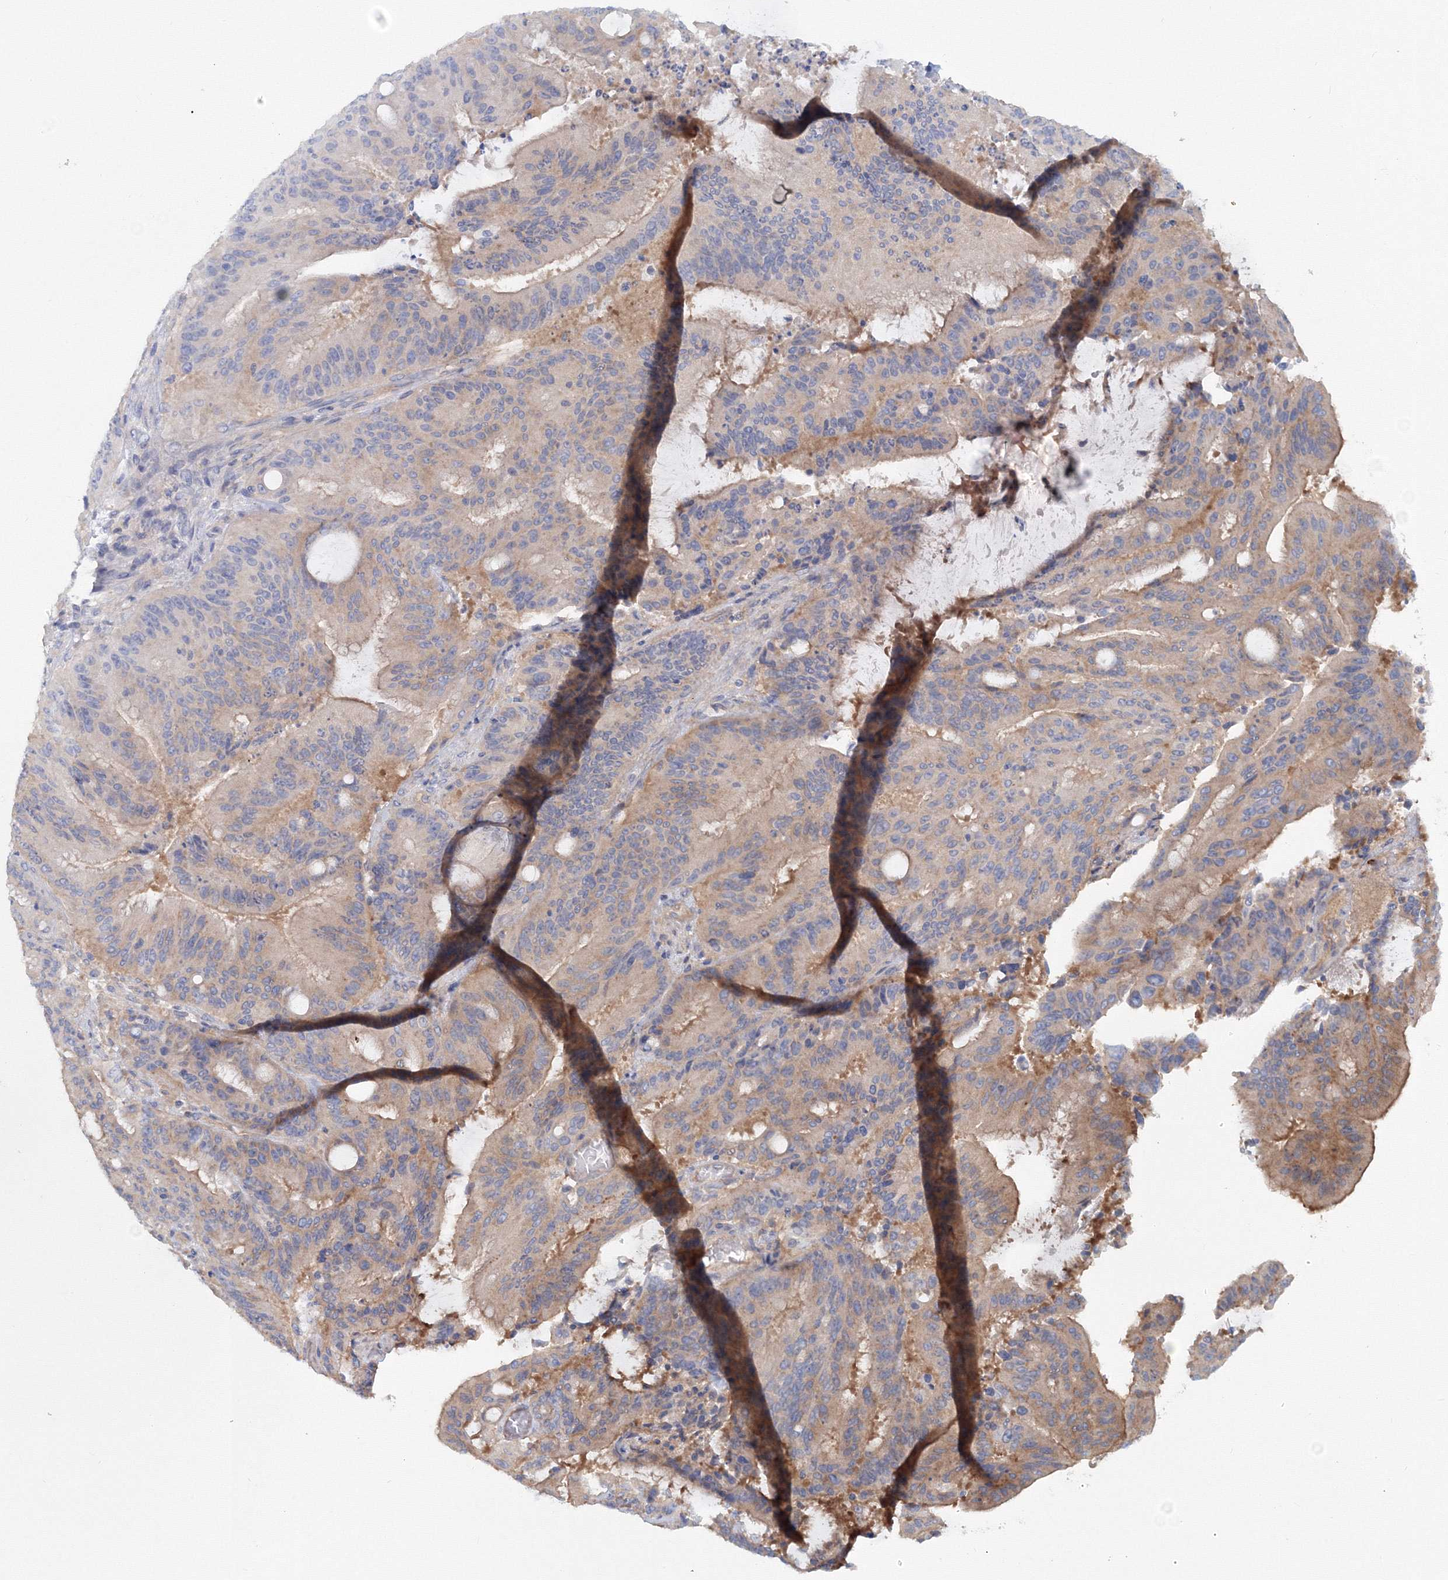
{"staining": {"intensity": "weak", "quantity": "<25%", "location": "cytoplasmic/membranous"}, "tissue": "liver cancer", "cell_type": "Tumor cells", "image_type": "cancer", "snomed": [{"axis": "morphology", "description": "Normal tissue, NOS"}, {"axis": "morphology", "description": "Cholangiocarcinoma"}, {"axis": "topography", "description": "Liver"}, {"axis": "topography", "description": "Peripheral nerve tissue"}], "caption": "Protein analysis of liver cancer (cholangiocarcinoma) demonstrates no significant staining in tumor cells. (DAB IHC, high magnification).", "gene": "EXOC1", "patient": {"sex": "female", "age": 73}}